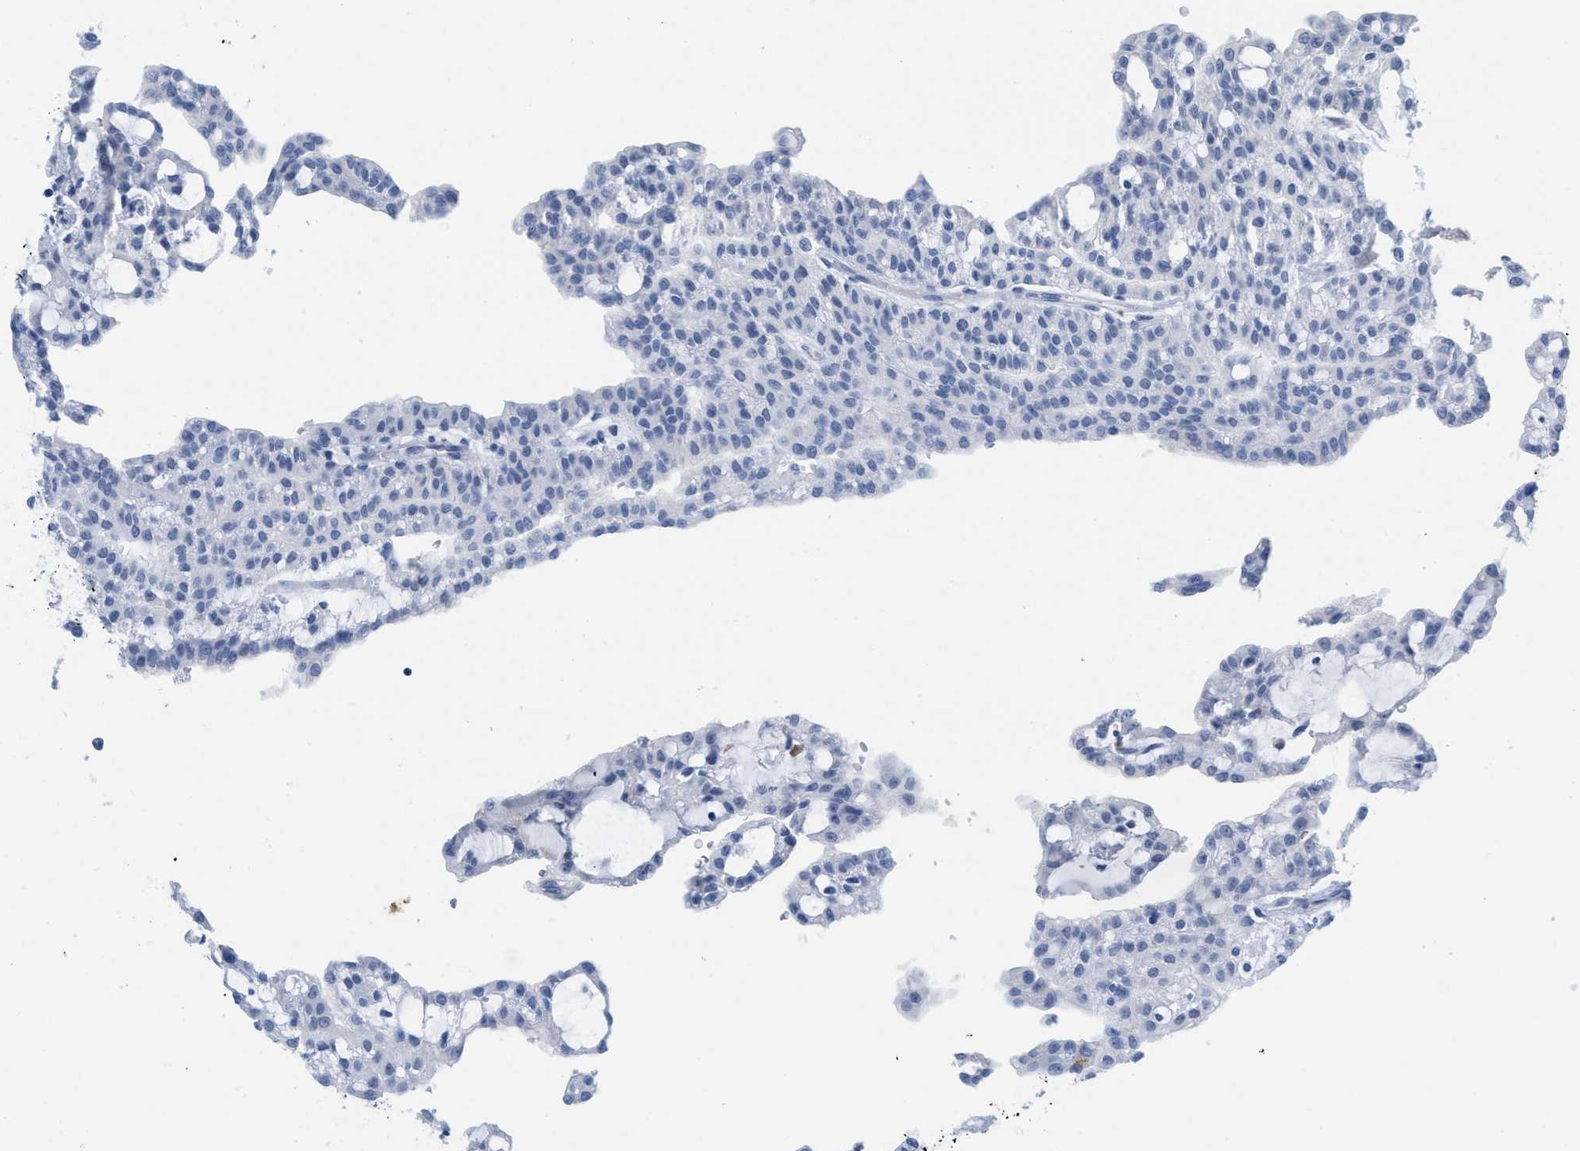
{"staining": {"intensity": "negative", "quantity": "none", "location": "none"}, "tissue": "renal cancer", "cell_type": "Tumor cells", "image_type": "cancer", "snomed": [{"axis": "morphology", "description": "Adenocarcinoma, NOS"}, {"axis": "topography", "description": "Kidney"}], "caption": "High power microscopy histopathology image of an immunohistochemistry (IHC) image of renal cancer (adenocarcinoma), revealing no significant positivity in tumor cells. (Brightfield microscopy of DAB (3,3'-diaminobenzidine) IHC at high magnification).", "gene": "WDR4", "patient": {"sex": "male", "age": 63}}